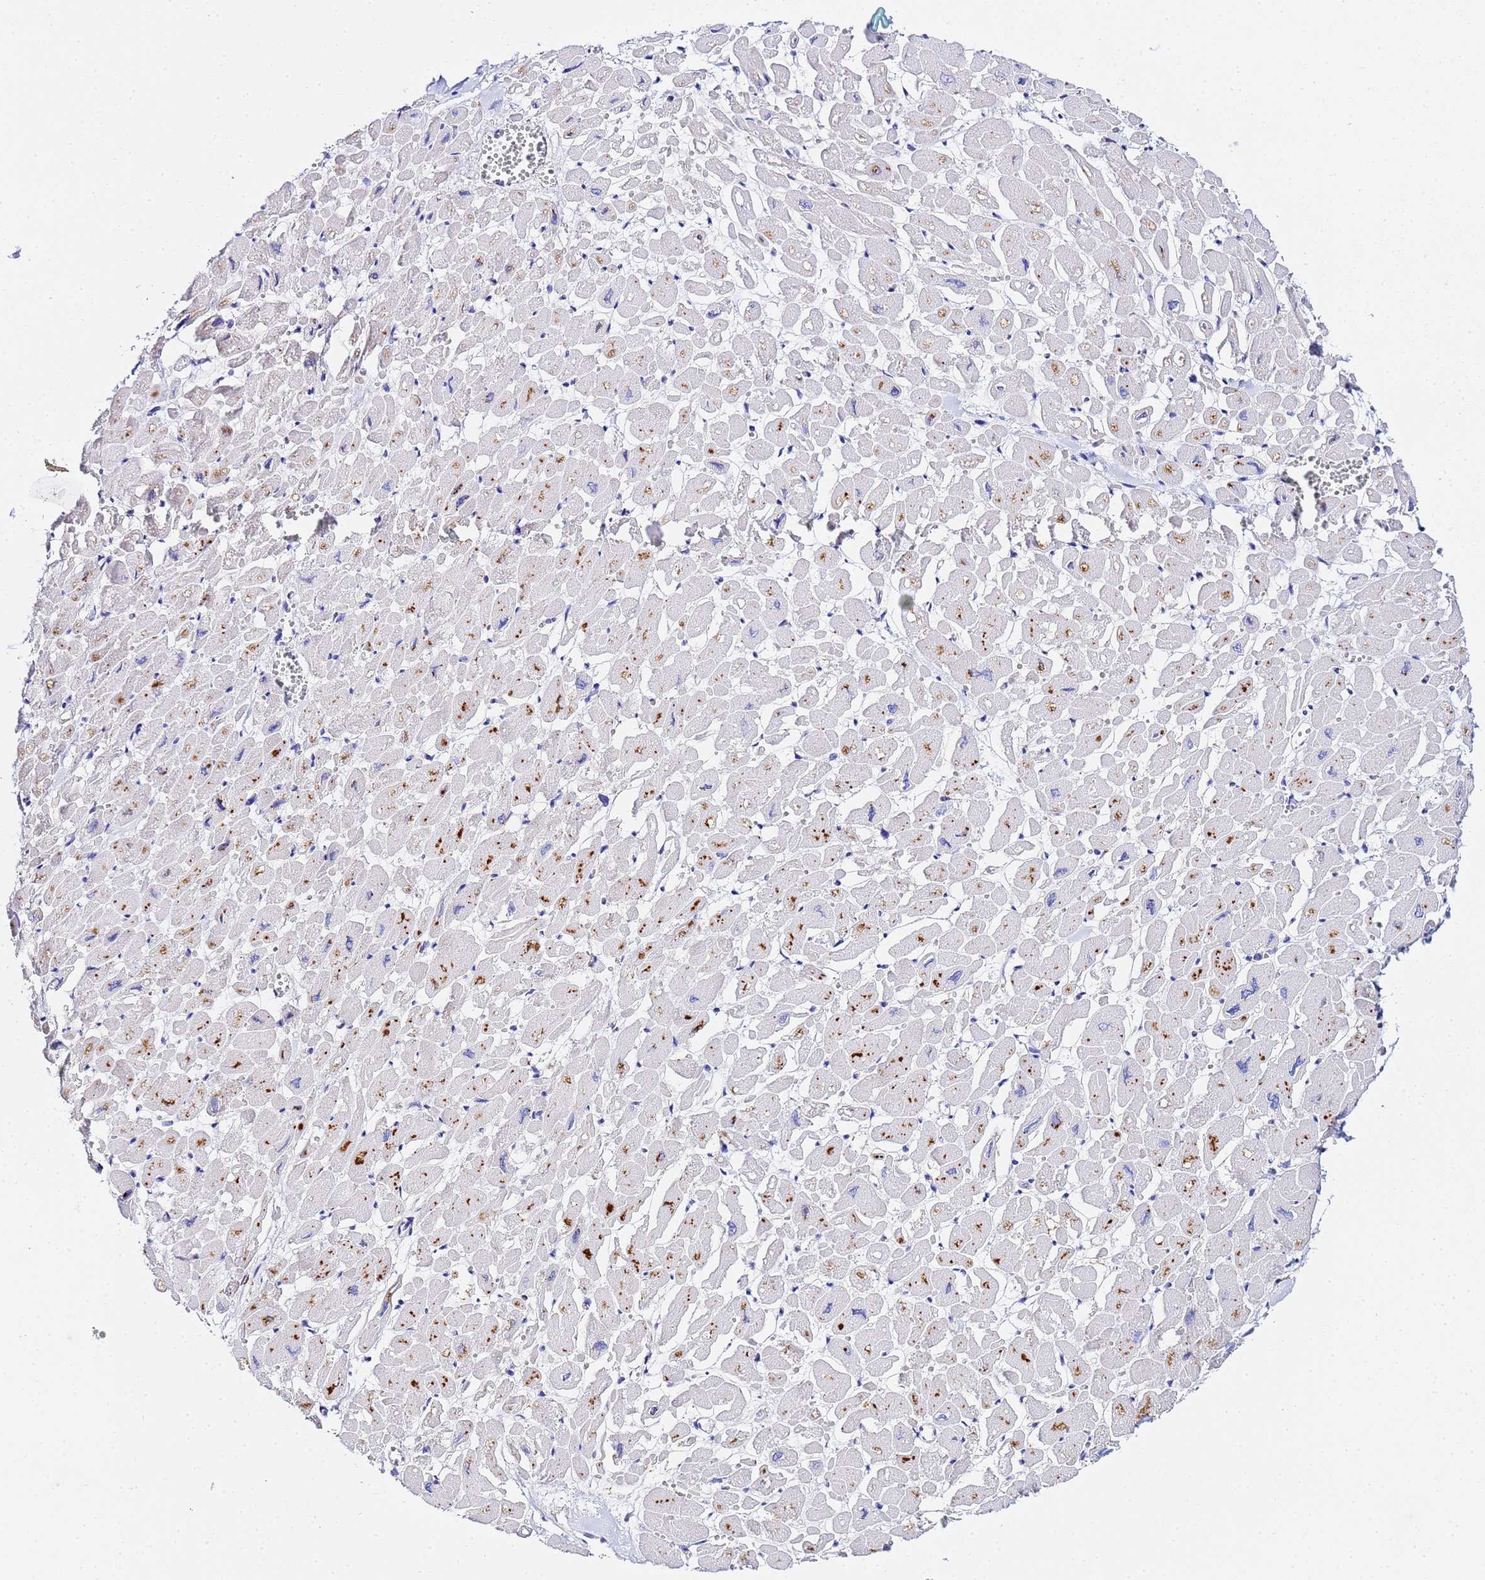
{"staining": {"intensity": "negative", "quantity": "none", "location": "none"}, "tissue": "heart muscle", "cell_type": "Cardiomyocytes", "image_type": "normal", "snomed": [{"axis": "morphology", "description": "Normal tissue, NOS"}, {"axis": "topography", "description": "Heart"}], "caption": "A high-resolution histopathology image shows immunohistochemistry (IHC) staining of normal heart muscle, which exhibits no significant expression in cardiomyocytes. (Immunohistochemistry, brightfield microscopy, high magnification).", "gene": "VTI1B", "patient": {"sex": "male", "age": 54}}